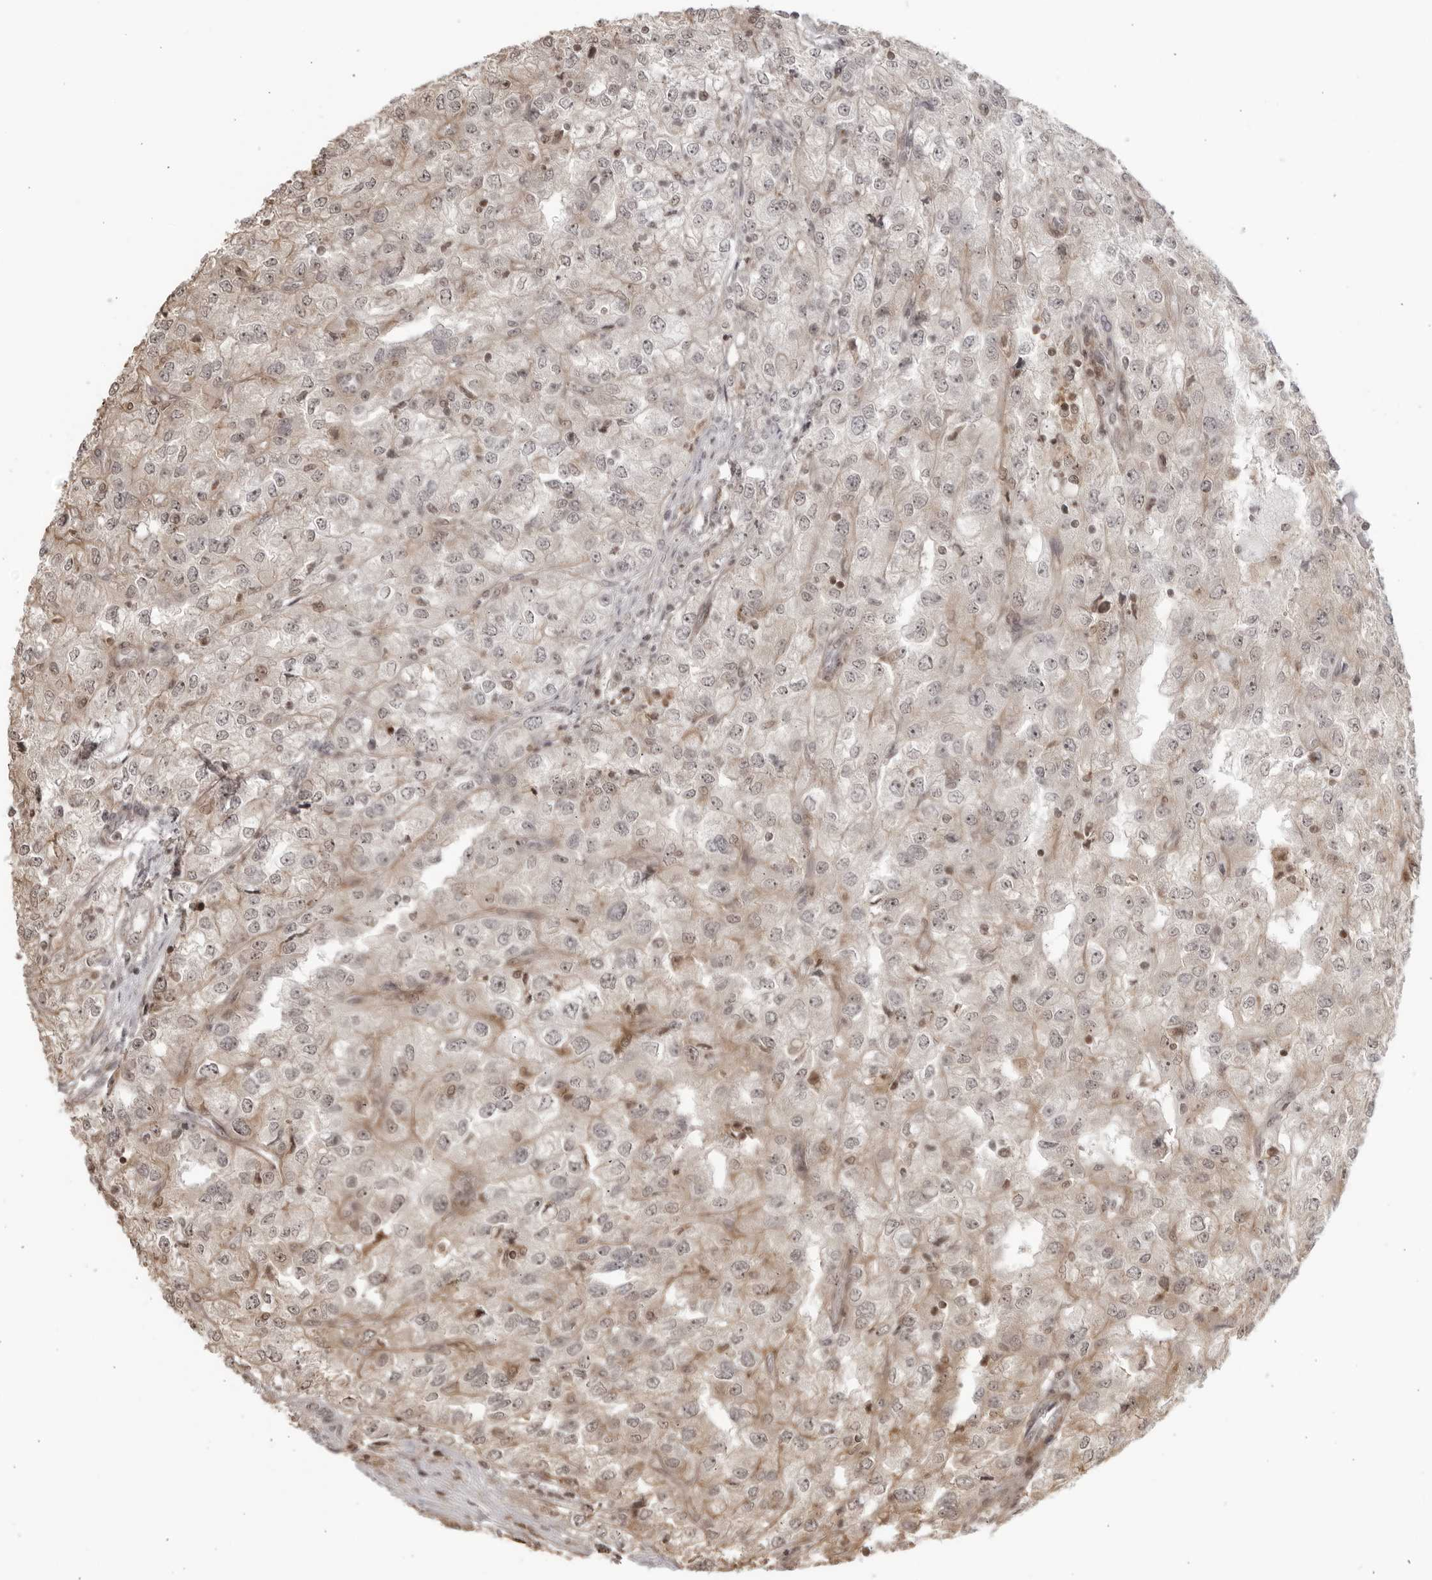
{"staining": {"intensity": "weak", "quantity": "<25%", "location": "cytoplasmic/membranous,nuclear"}, "tissue": "renal cancer", "cell_type": "Tumor cells", "image_type": "cancer", "snomed": [{"axis": "morphology", "description": "Adenocarcinoma, NOS"}, {"axis": "topography", "description": "Kidney"}], "caption": "IHC image of neoplastic tissue: renal adenocarcinoma stained with DAB displays no significant protein expression in tumor cells.", "gene": "TCF21", "patient": {"sex": "female", "age": 54}}